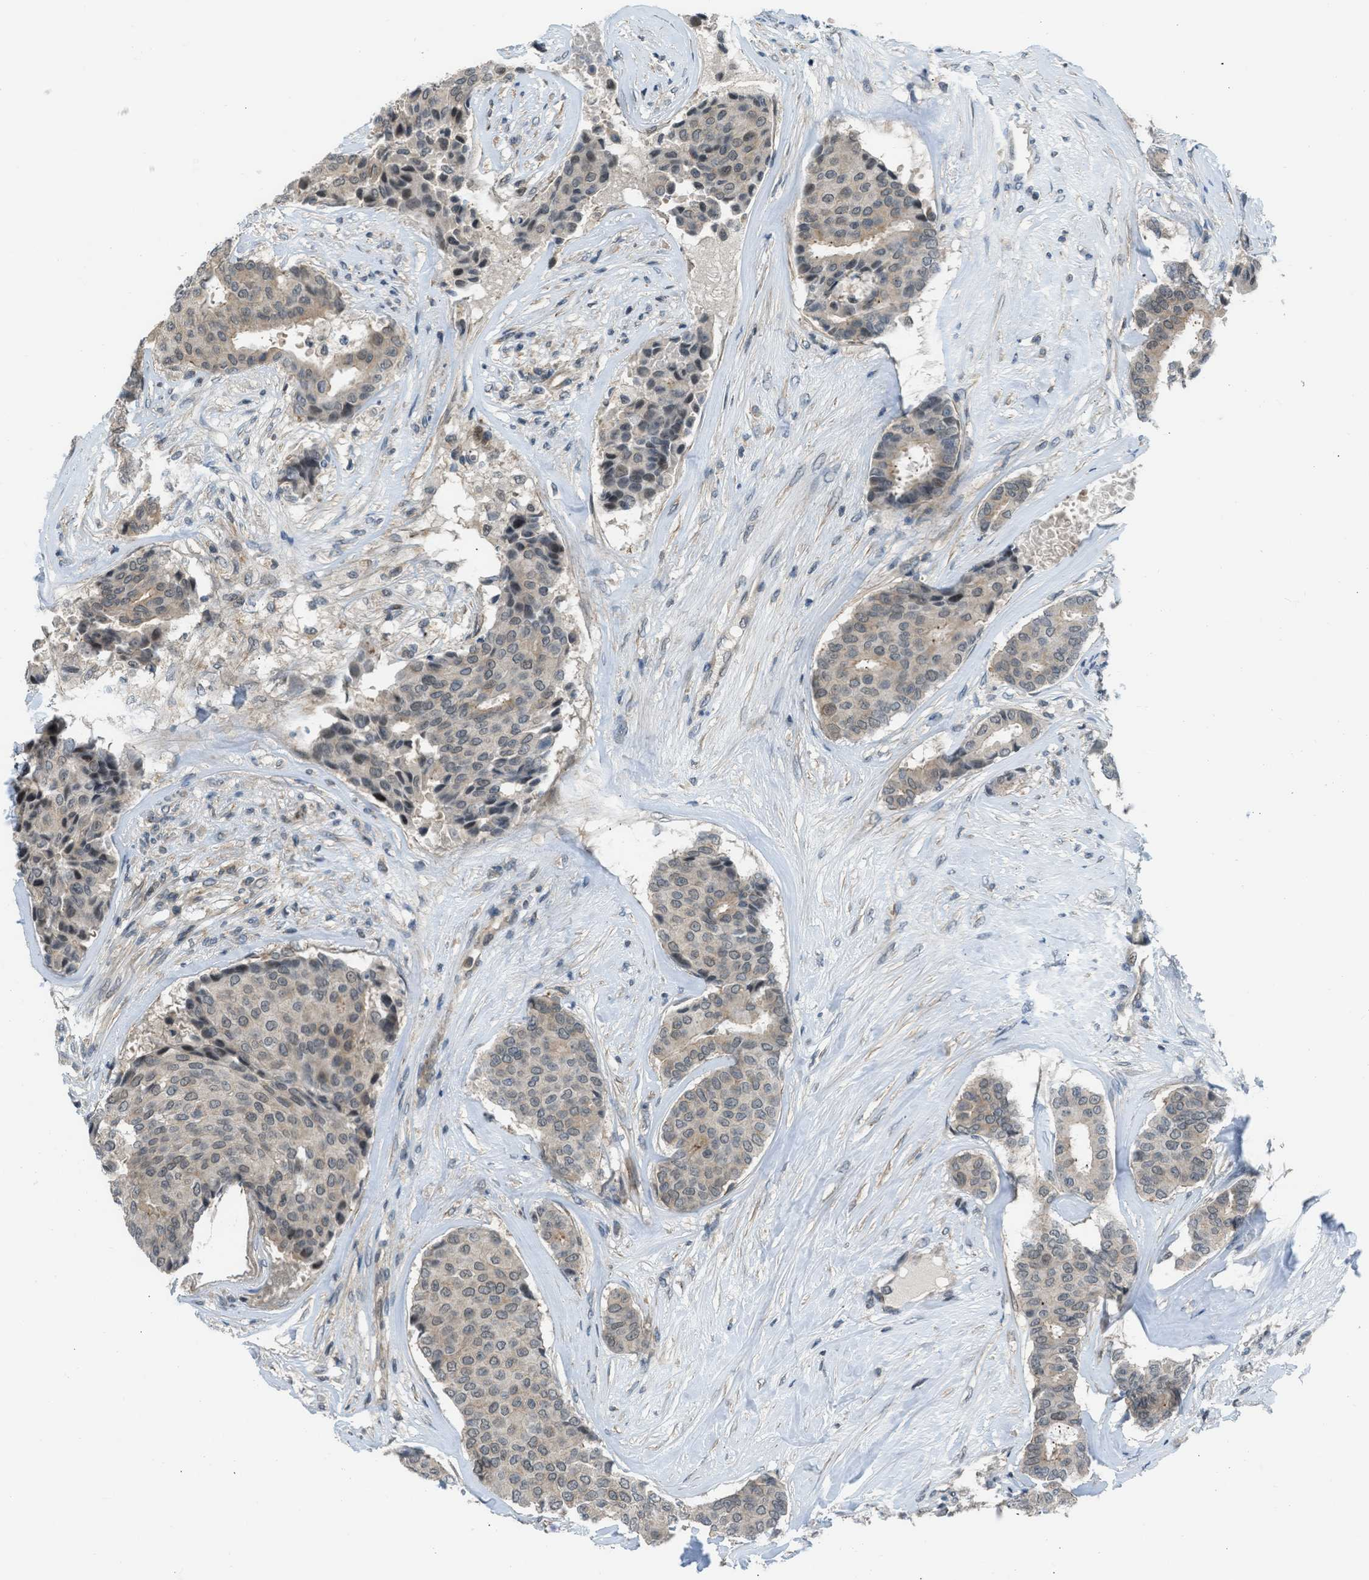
{"staining": {"intensity": "weak", "quantity": "<25%", "location": "cytoplasmic/membranous"}, "tissue": "breast cancer", "cell_type": "Tumor cells", "image_type": "cancer", "snomed": [{"axis": "morphology", "description": "Duct carcinoma"}, {"axis": "topography", "description": "Breast"}], "caption": "Tumor cells show no significant positivity in breast cancer (invasive ductal carcinoma).", "gene": "TTBK2", "patient": {"sex": "female", "age": 75}}